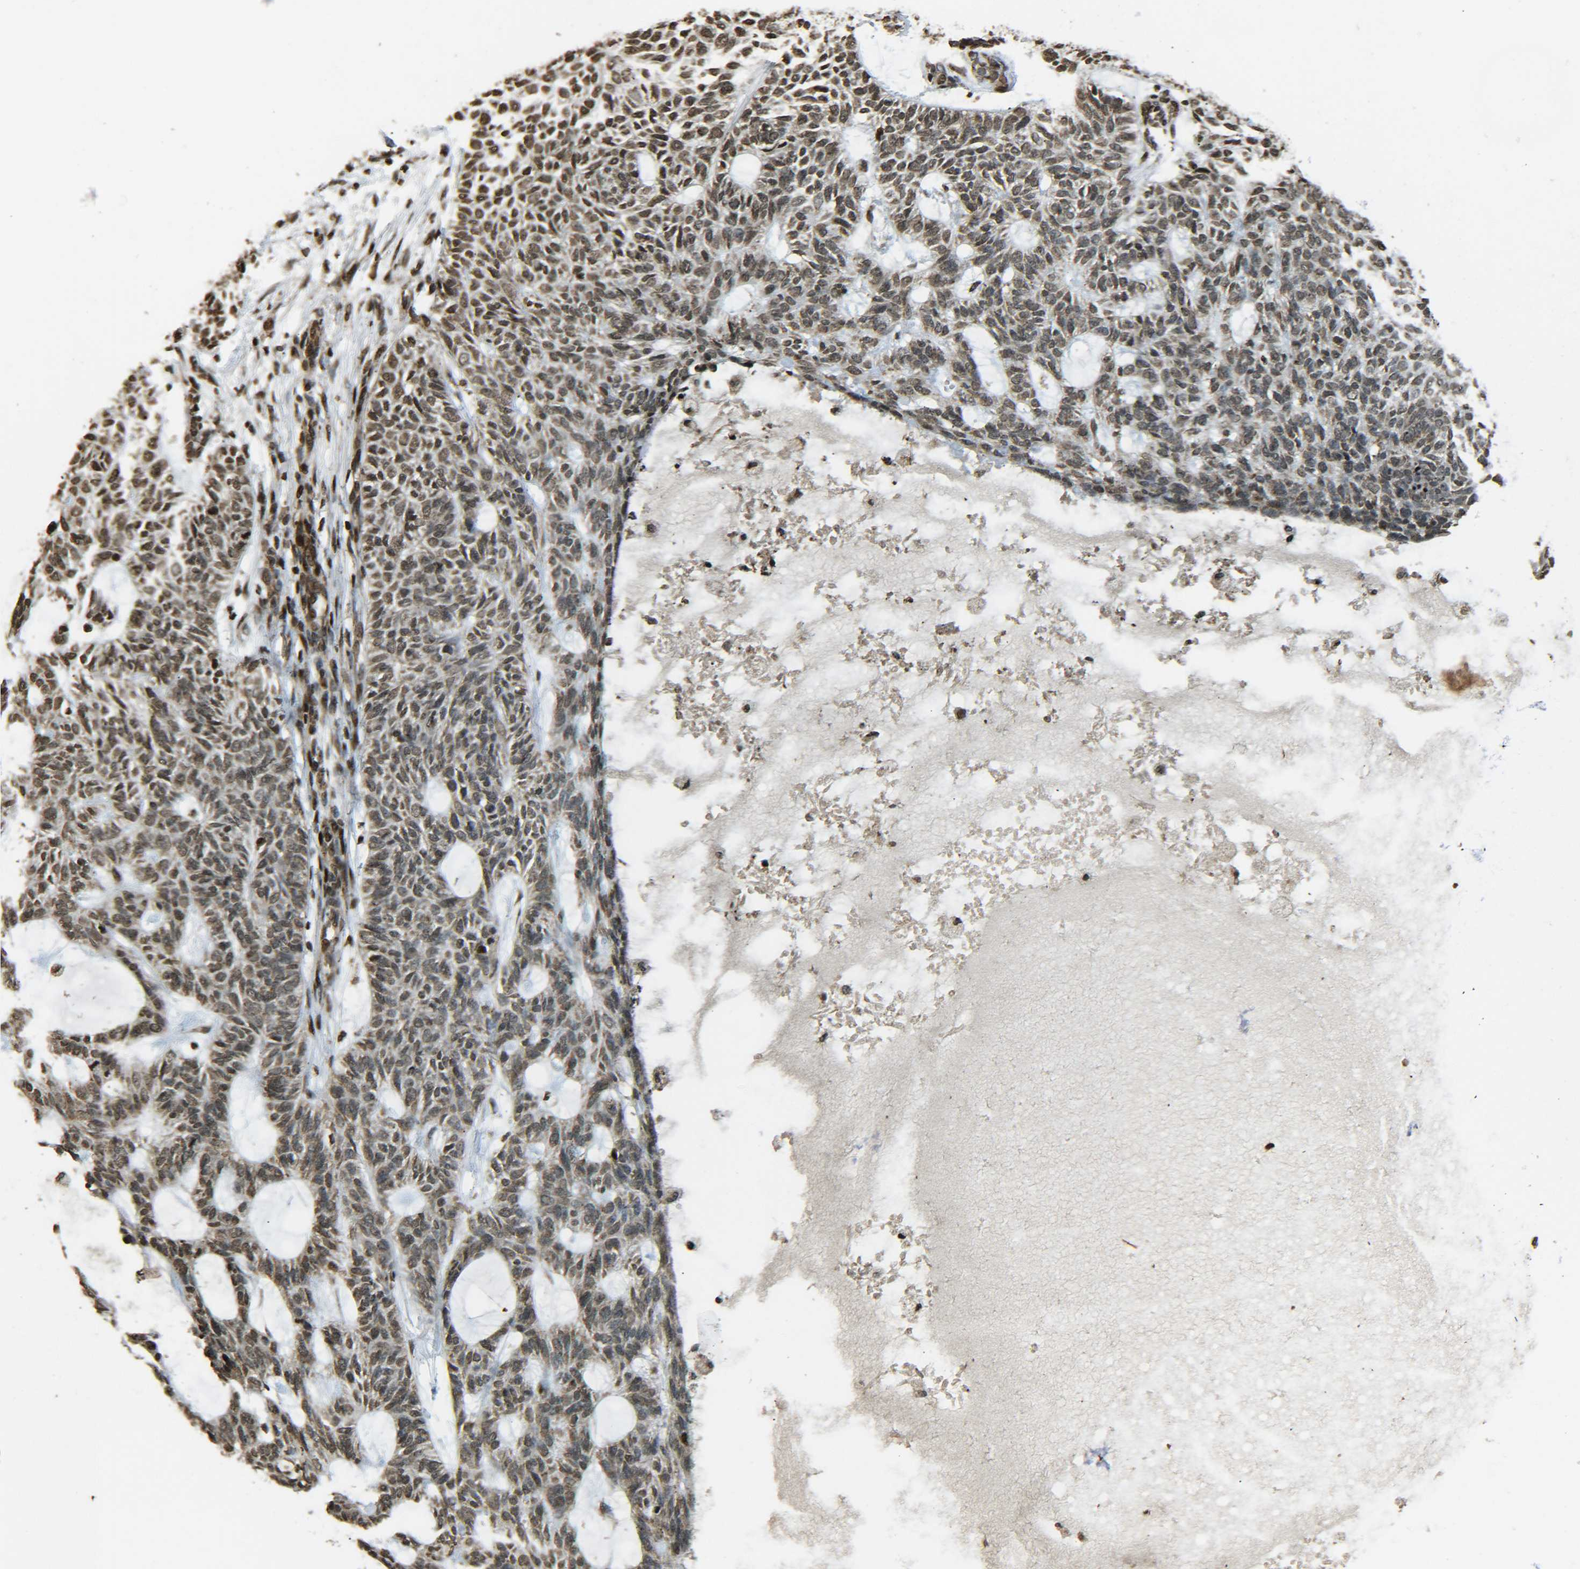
{"staining": {"intensity": "moderate", "quantity": ">75%", "location": "cytoplasmic/membranous,nuclear"}, "tissue": "skin cancer", "cell_type": "Tumor cells", "image_type": "cancer", "snomed": [{"axis": "morphology", "description": "Basal cell carcinoma"}, {"axis": "topography", "description": "Skin"}], "caption": "The photomicrograph reveals immunohistochemical staining of skin basal cell carcinoma. There is moderate cytoplasmic/membranous and nuclear expression is identified in about >75% of tumor cells.", "gene": "NEUROG2", "patient": {"sex": "male", "age": 87}}